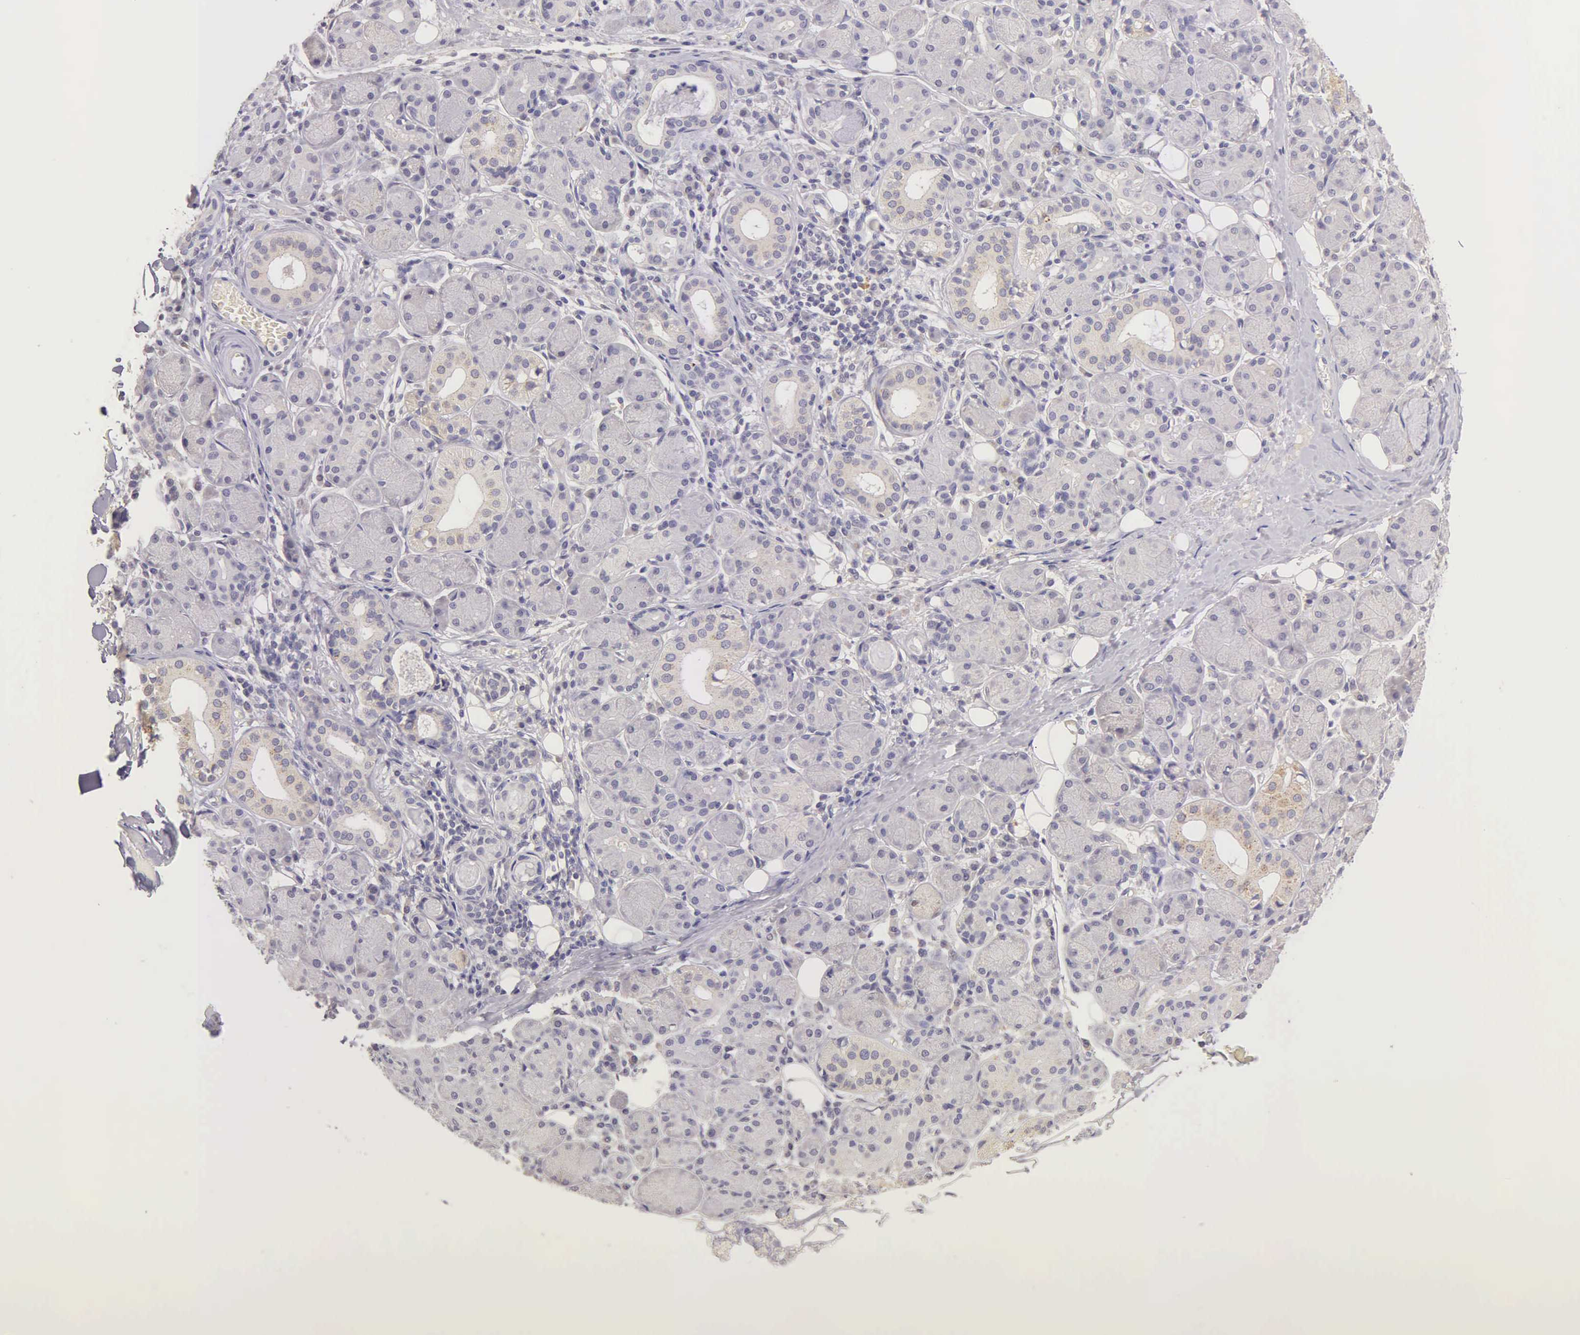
{"staining": {"intensity": "weak", "quantity": "<25%", "location": "cytoplasmic/membranous"}, "tissue": "salivary gland", "cell_type": "Glandular cells", "image_type": "normal", "snomed": [{"axis": "morphology", "description": "Normal tissue, NOS"}, {"axis": "topography", "description": "Salivary gland"}, {"axis": "topography", "description": "Peripheral nerve tissue"}], "caption": "The image exhibits no staining of glandular cells in benign salivary gland. (DAB (3,3'-diaminobenzidine) IHC with hematoxylin counter stain).", "gene": "ESR1", "patient": {"sex": "male", "age": 62}}